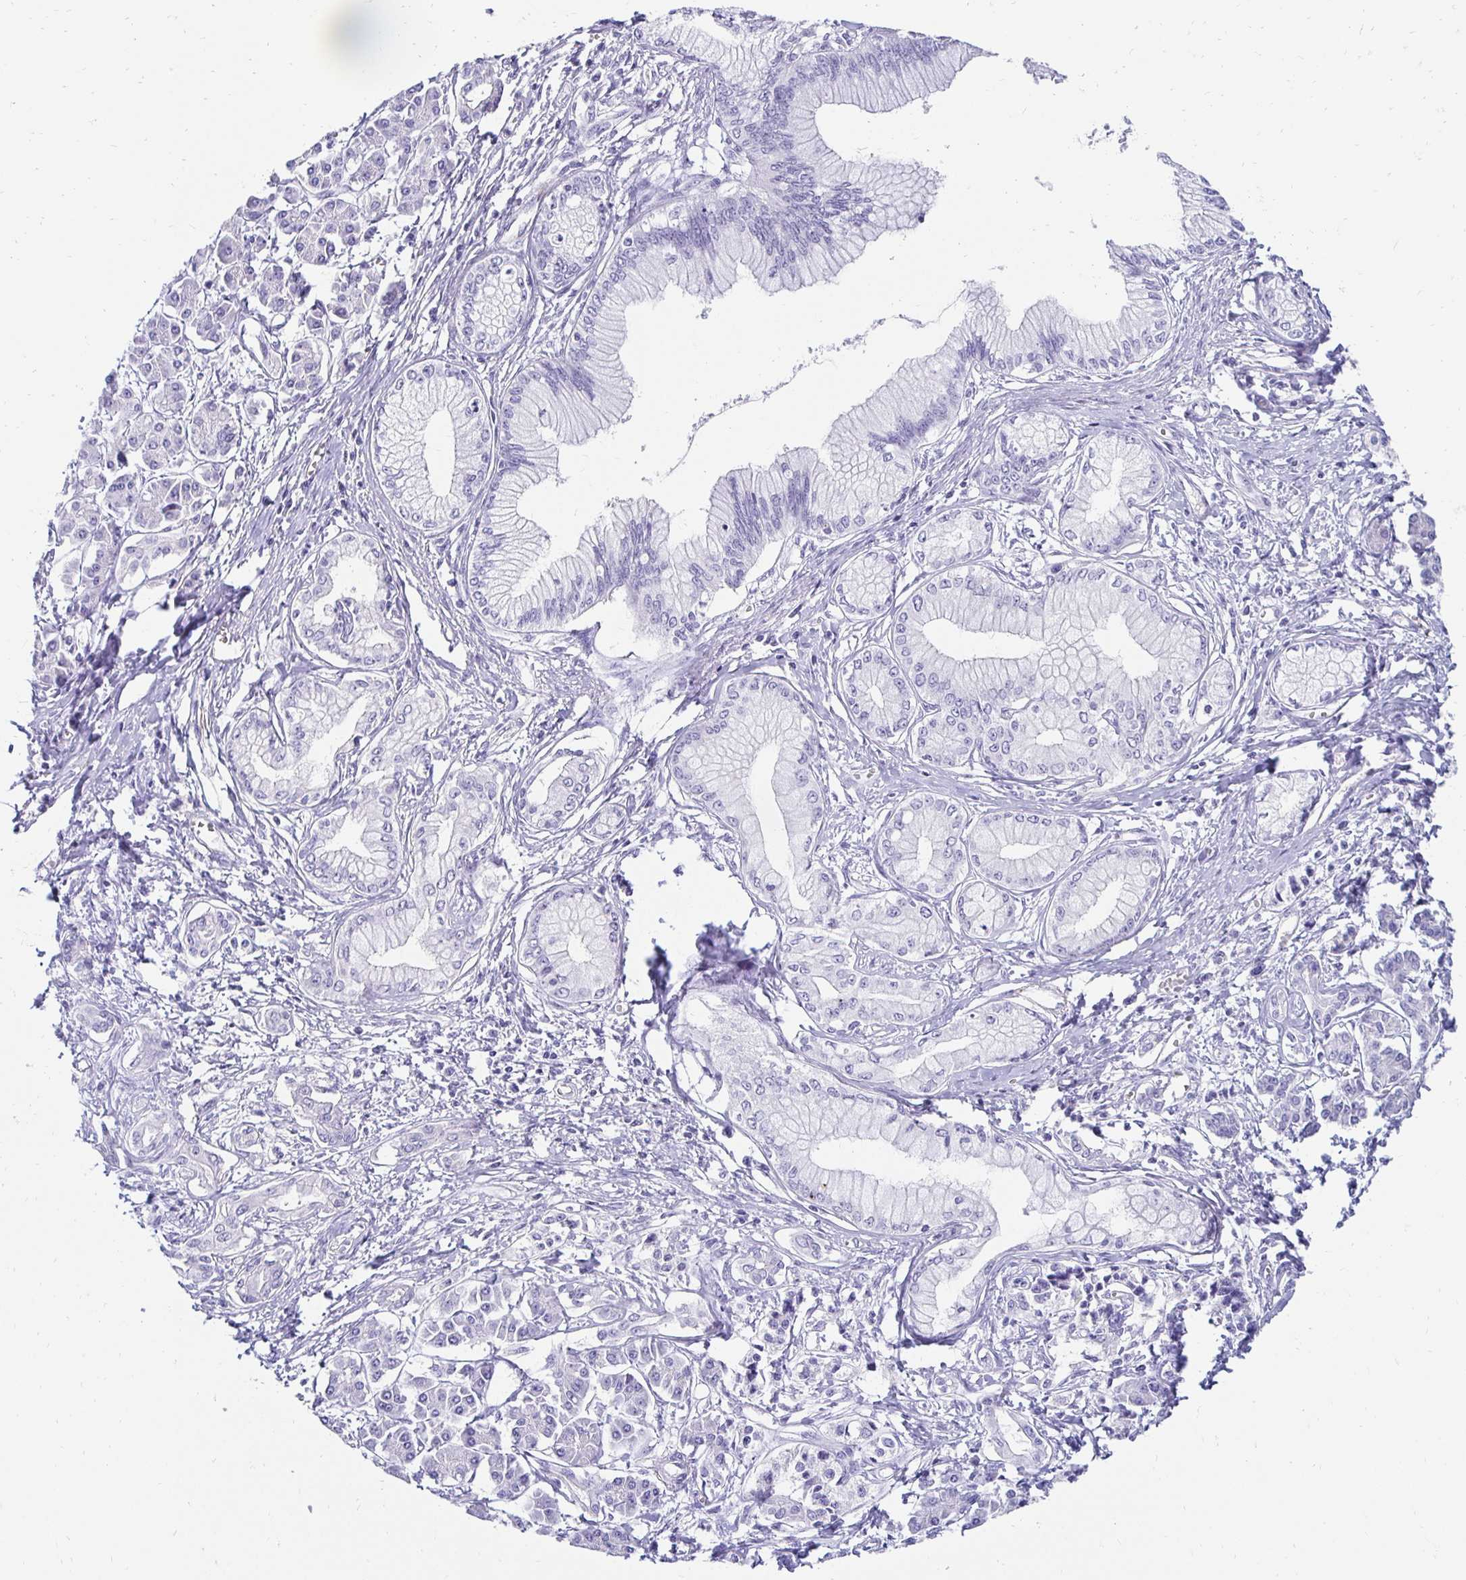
{"staining": {"intensity": "negative", "quantity": "none", "location": "none"}, "tissue": "pancreatic cancer", "cell_type": "Tumor cells", "image_type": "cancer", "snomed": [{"axis": "morphology", "description": "Adenocarcinoma, NOS"}, {"axis": "topography", "description": "Pancreas"}], "caption": "IHC image of neoplastic tissue: human pancreatic cancer (adenocarcinoma) stained with DAB reveals no significant protein expression in tumor cells.", "gene": "TMEM54", "patient": {"sex": "female", "age": 68}}